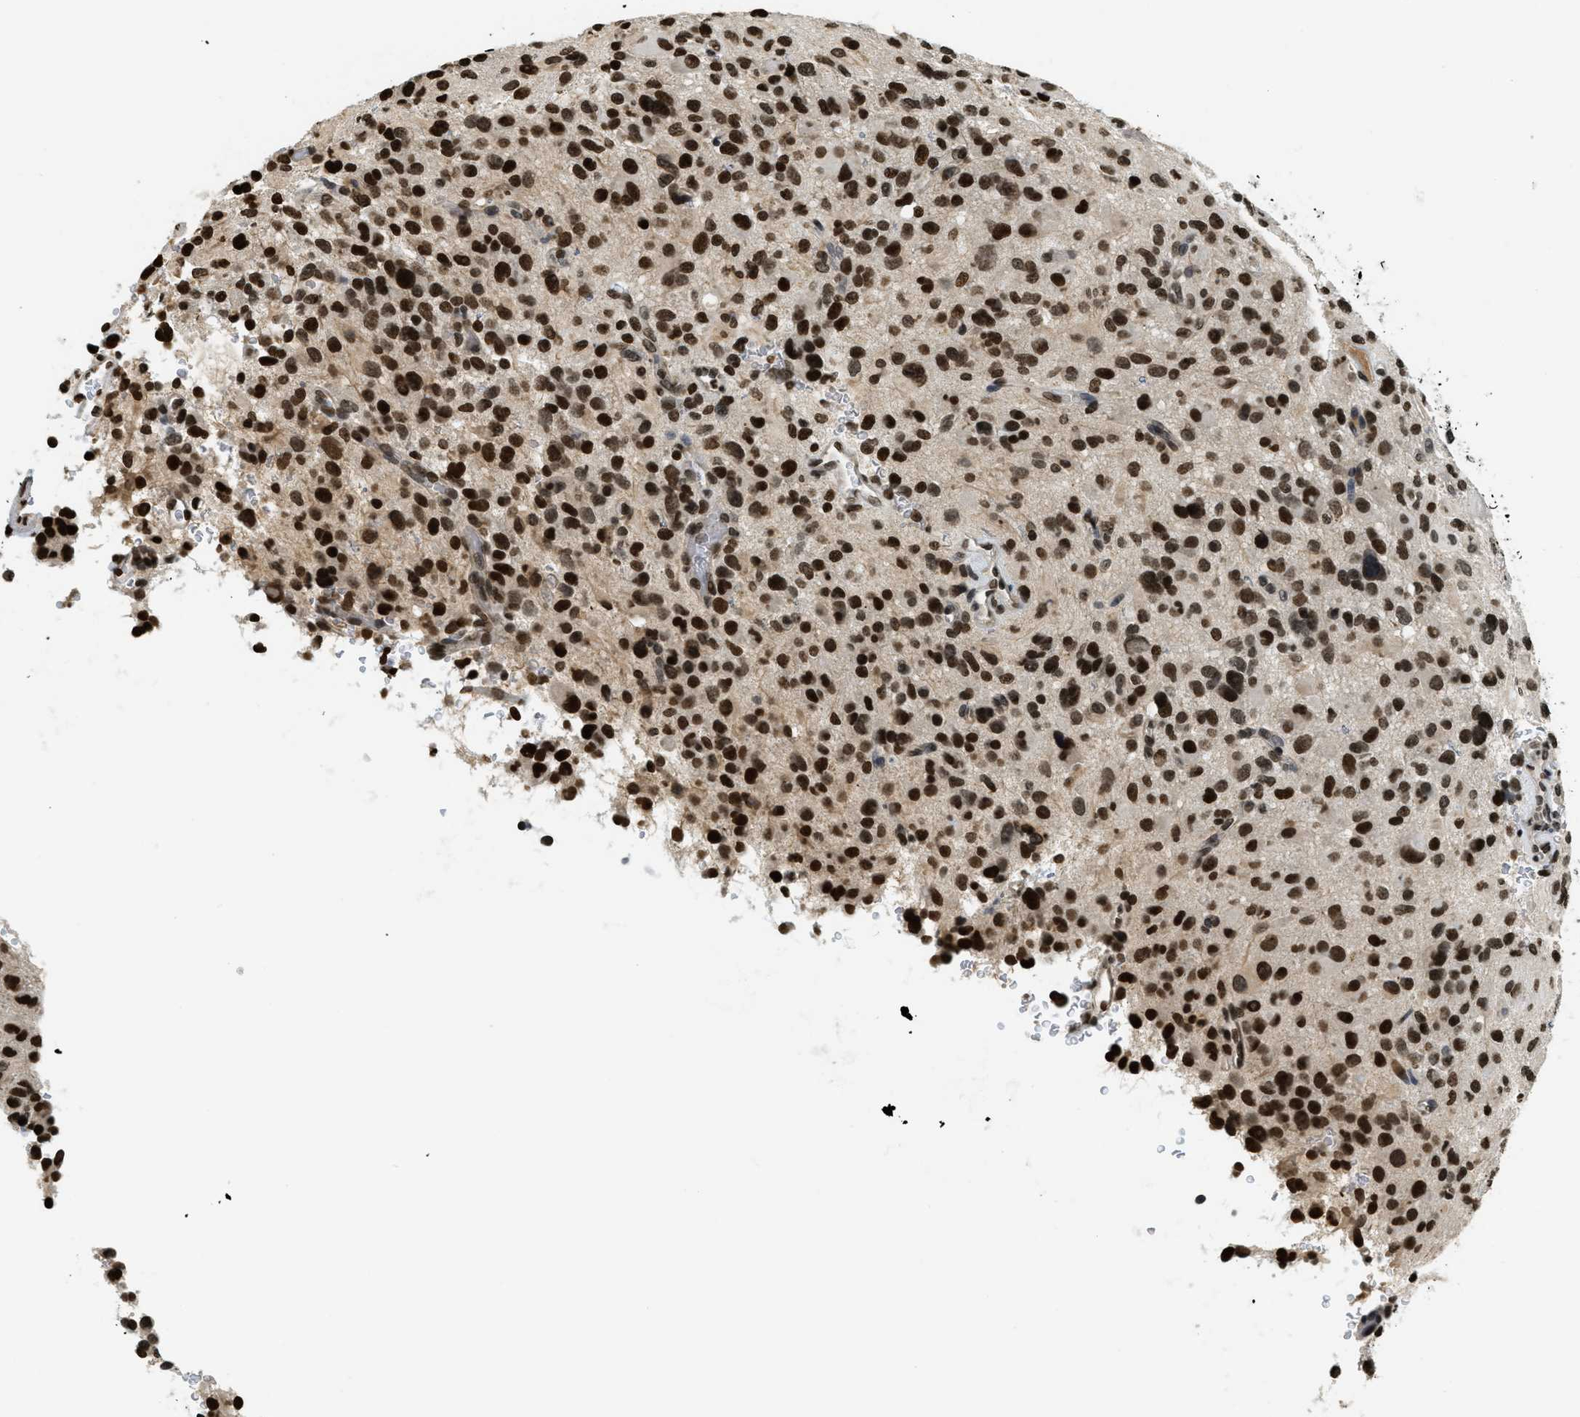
{"staining": {"intensity": "strong", "quantity": ">75%", "location": "nuclear"}, "tissue": "glioma", "cell_type": "Tumor cells", "image_type": "cancer", "snomed": [{"axis": "morphology", "description": "Glioma, malignant, High grade"}, {"axis": "topography", "description": "Brain"}], "caption": "The micrograph displays a brown stain indicating the presence of a protein in the nuclear of tumor cells in malignant high-grade glioma.", "gene": "LDB2", "patient": {"sex": "male", "age": 48}}